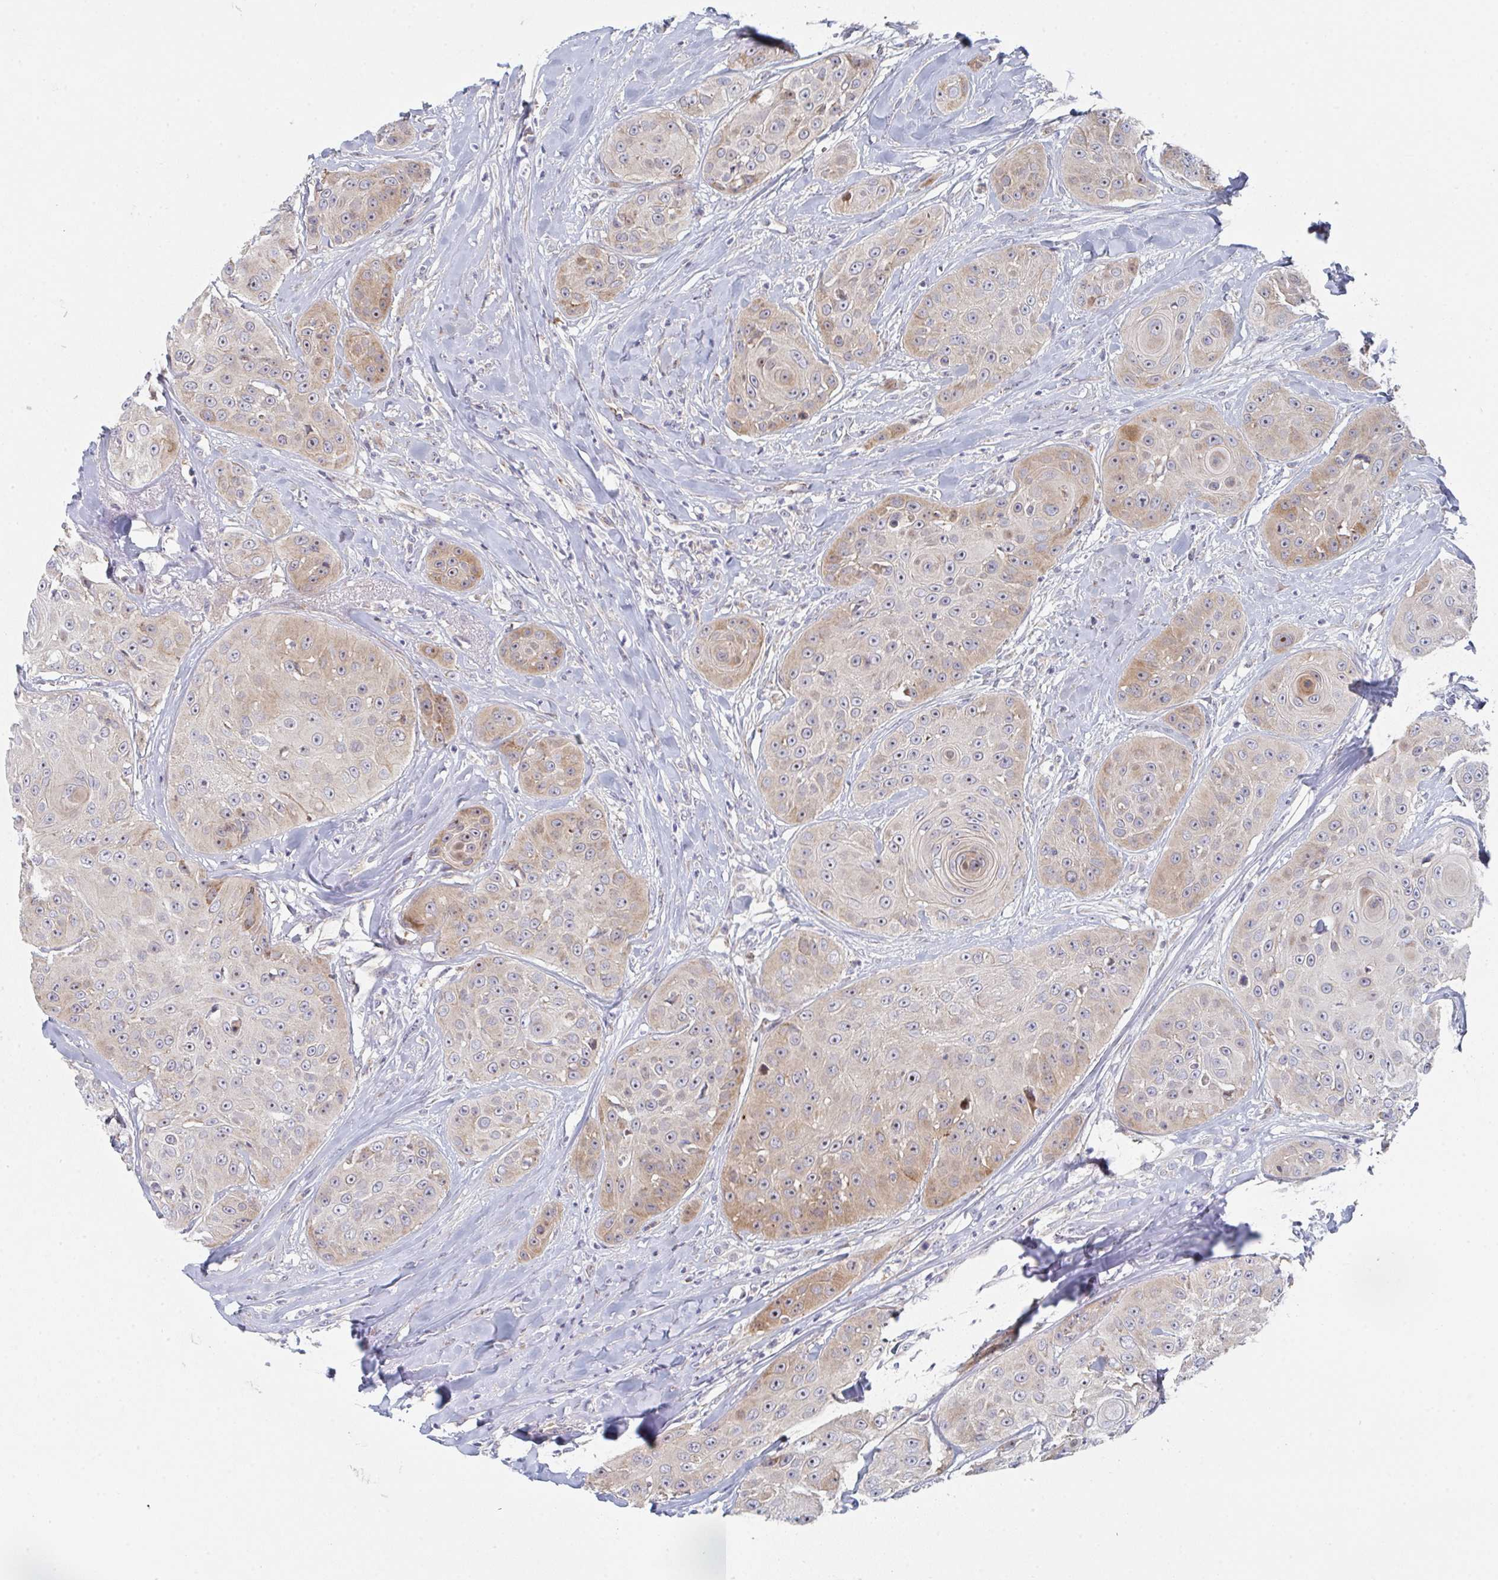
{"staining": {"intensity": "moderate", "quantity": "25%-75%", "location": "cytoplasmic/membranous"}, "tissue": "head and neck cancer", "cell_type": "Tumor cells", "image_type": "cancer", "snomed": [{"axis": "morphology", "description": "Squamous cell carcinoma, NOS"}, {"axis": "topography", "description": "Head-Neck"}], "caption": "A brown stain labels moderate cytoplasmic/membranous expression of a protein in human head and neck cancer (squamous cell carcinoma) tumor cells.", "gene": "ZNF644", "patient": {"sex": "male", "age": 83}}